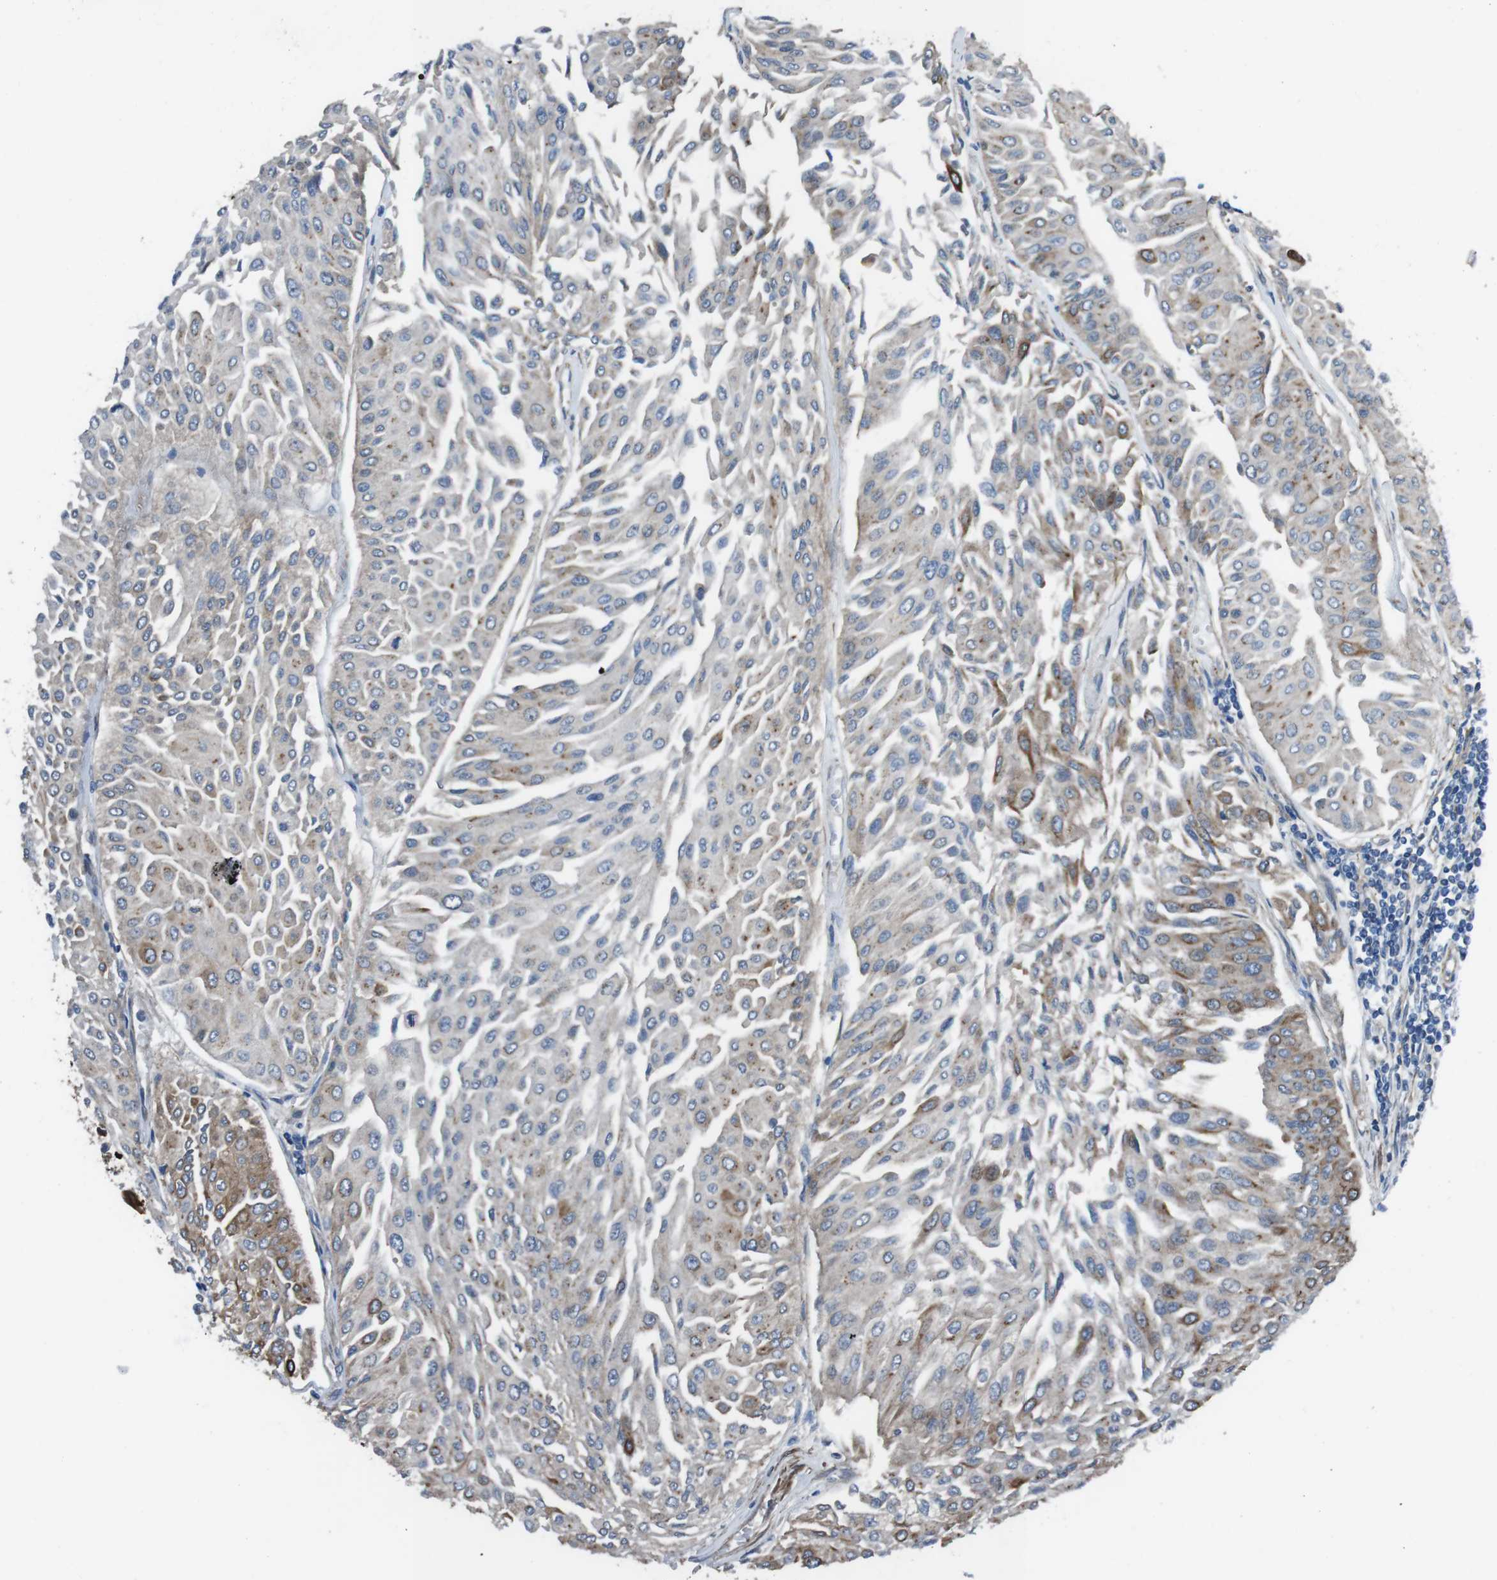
{"staining": {"intensity": "weak", "quantity": "<25%", "location": "cytoplasmic/membranous"}, "tissue": "urothelial cancer", "cell_type": "Tumor cells", "image_type": "cancer", "snomed": [{"axis": "morphology", "description": "Urothelial carcinoma, Low grade"}, {"axis": "topography", "description": "Urinary bladder"}], "caption": "A micrograph of human urothelial carcinoma (low-grade) is negative for staining in tumor cells. (Brightfield microscopy of DAB (3,3'-diaminobenzidine) immunohistochemistry (IHC) at high magnification).", "gene": "FAM174B", "patient": {"sex": "male", "age": 67}}